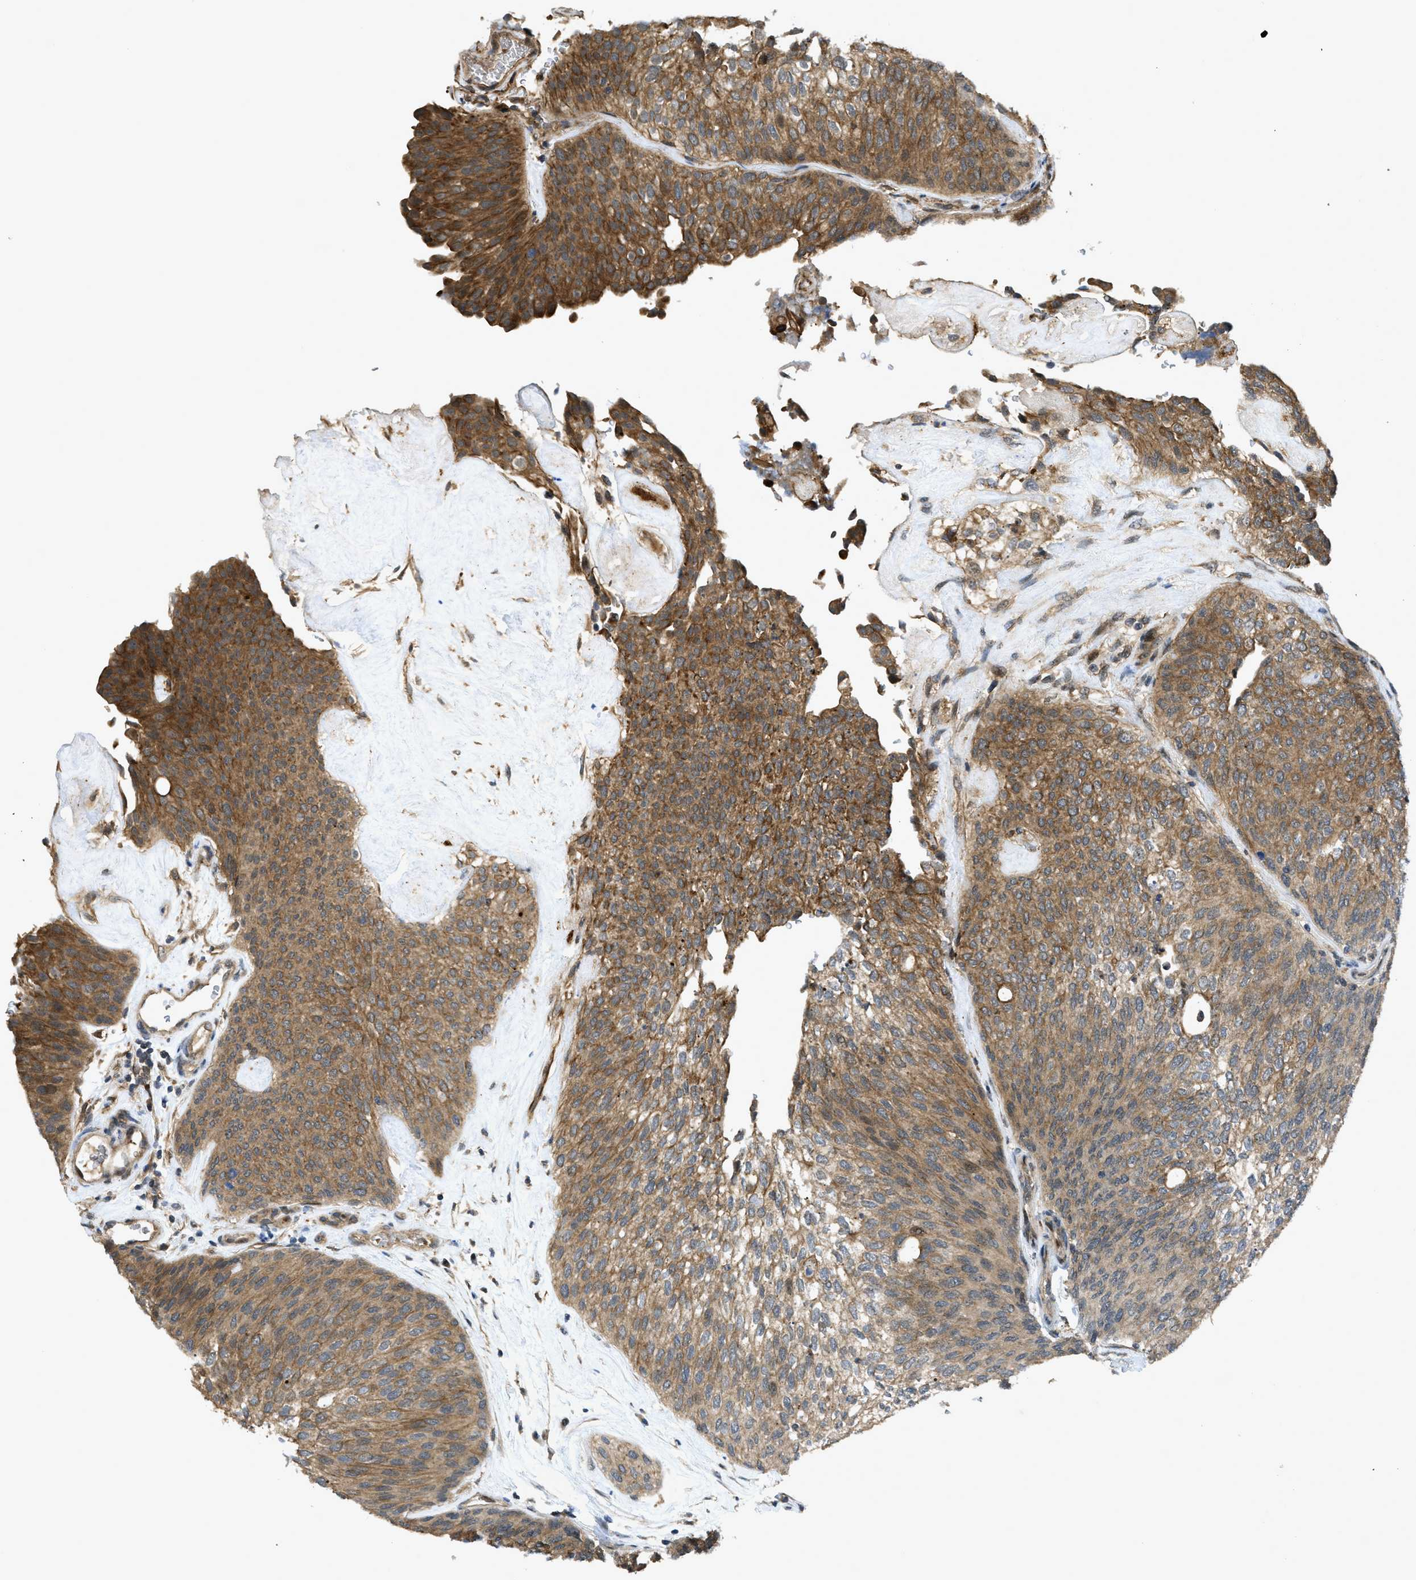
{"staining": {"intensity": "moderate", "quantity": ">75%", "location": "cytoplasmic/membranous"}, "tissue": "urothelial cancer", "cell_type": "Tumor cells", "image_type": "cancer", "snomed": [{"axis": "morphology", "description": "Urothelial carcinoma, Low grade"}, {"axis": "topography", "description": "Urinary bladder"}], "caption": "Low-grade urothelial carcinoma tissue shows moderate cytoplasmic/membranous staining in approximately >75% of tumor cells", "gene": "DNAJC28", "patient": {"sex": "female", "age": 79}}